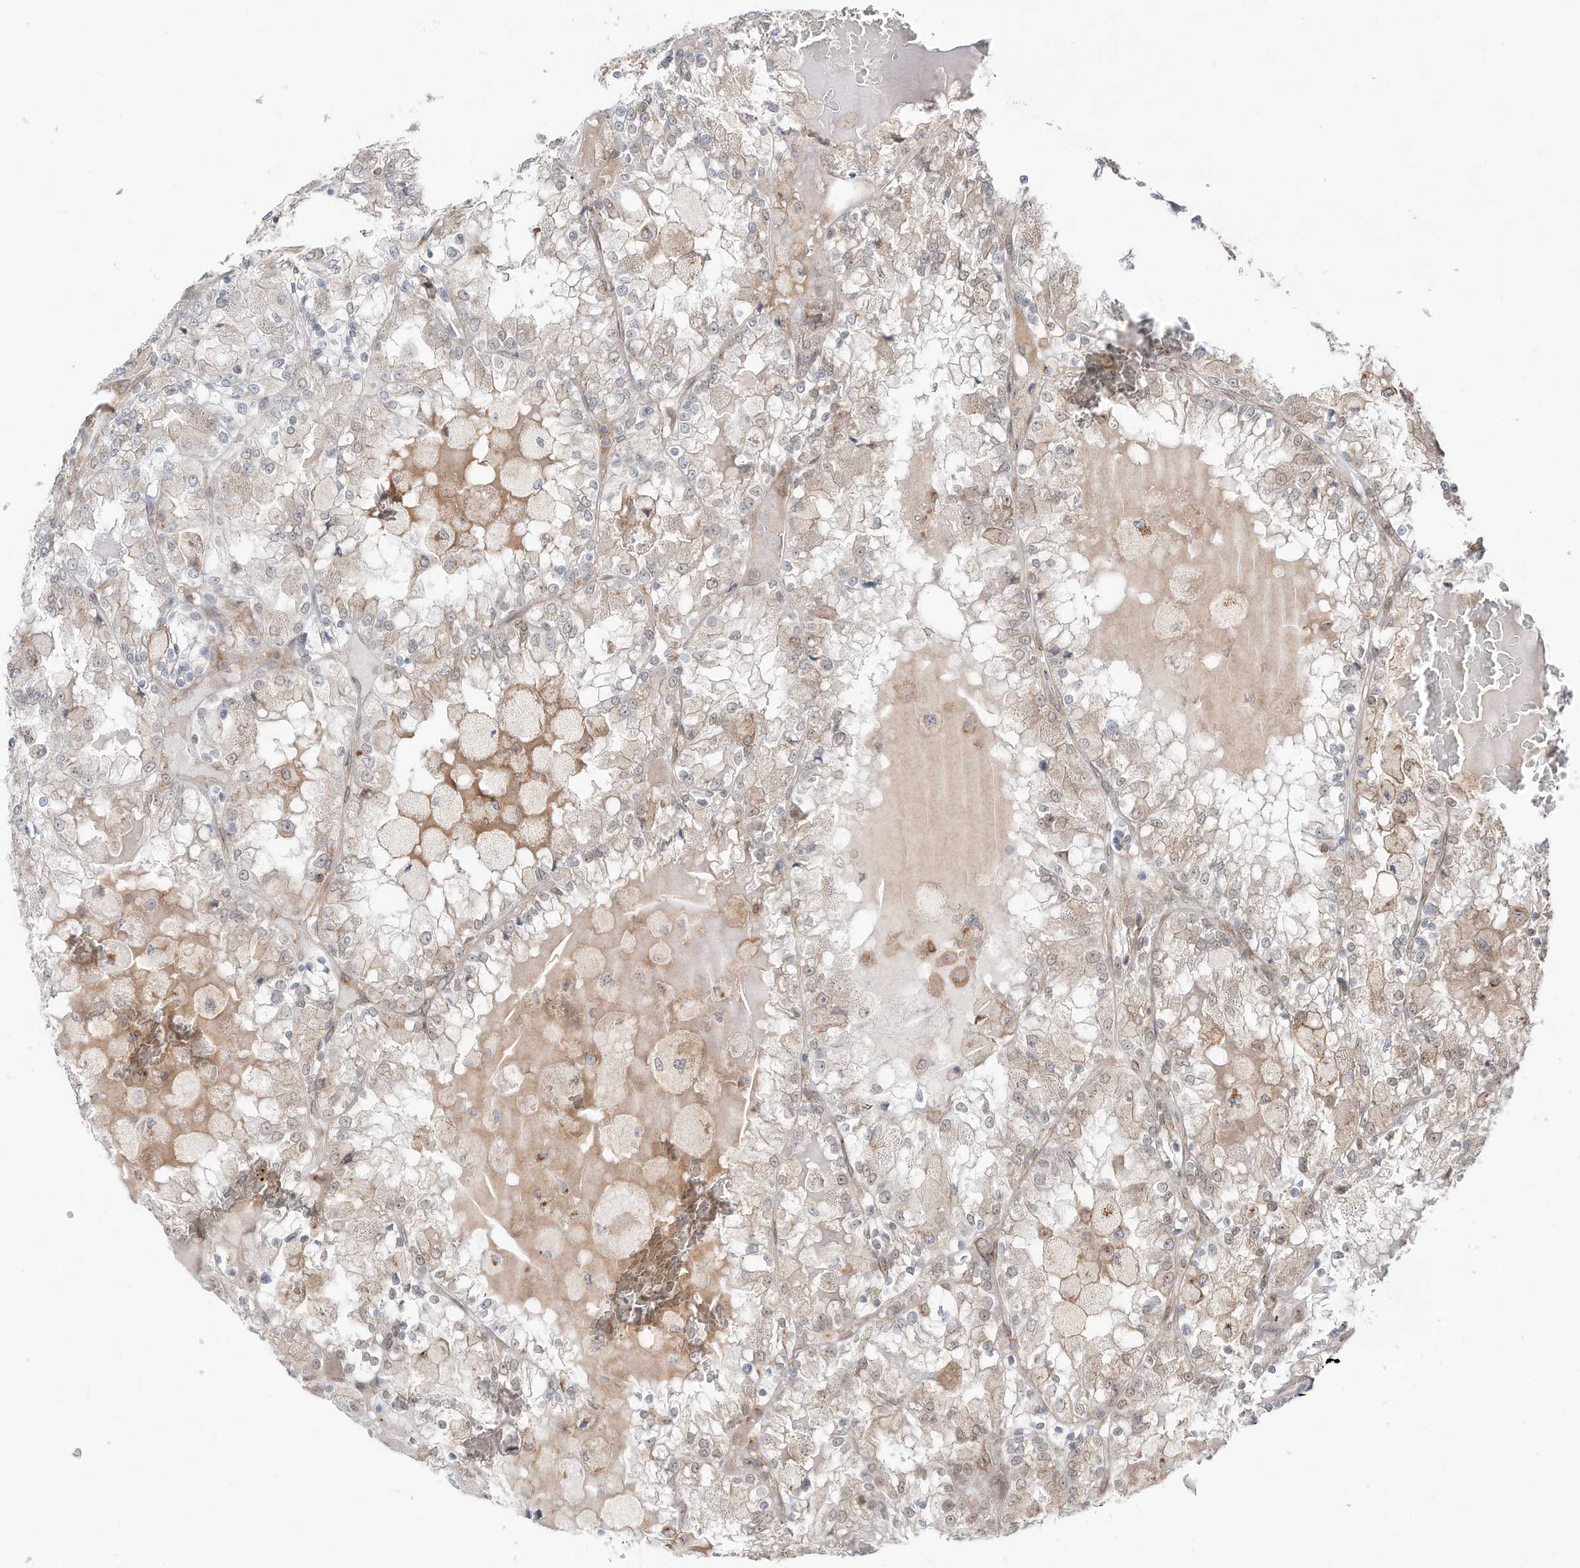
{"staining": {"intensity": "weak", "quantity": "<25%", "location": "cytoplasmic/membranous,nuclear"}, "tissue": "renal cancer", "cell_type": "Tumor cells", "image_type": "cancer", "snomed": [{"axis": "morphology", "description": "Adenocarcinoma, NOS"}, {"axis": "topography", "description": "Kidney"}], "caption": "DAB (3,3'-diaminobenzidine) immunohistochemical staining of human renal cancer (adenocarcinoma) reveals no significant staining in tumor cells.", "gene": "CUX1", "patient": {"sex": "female", "age": 56}}